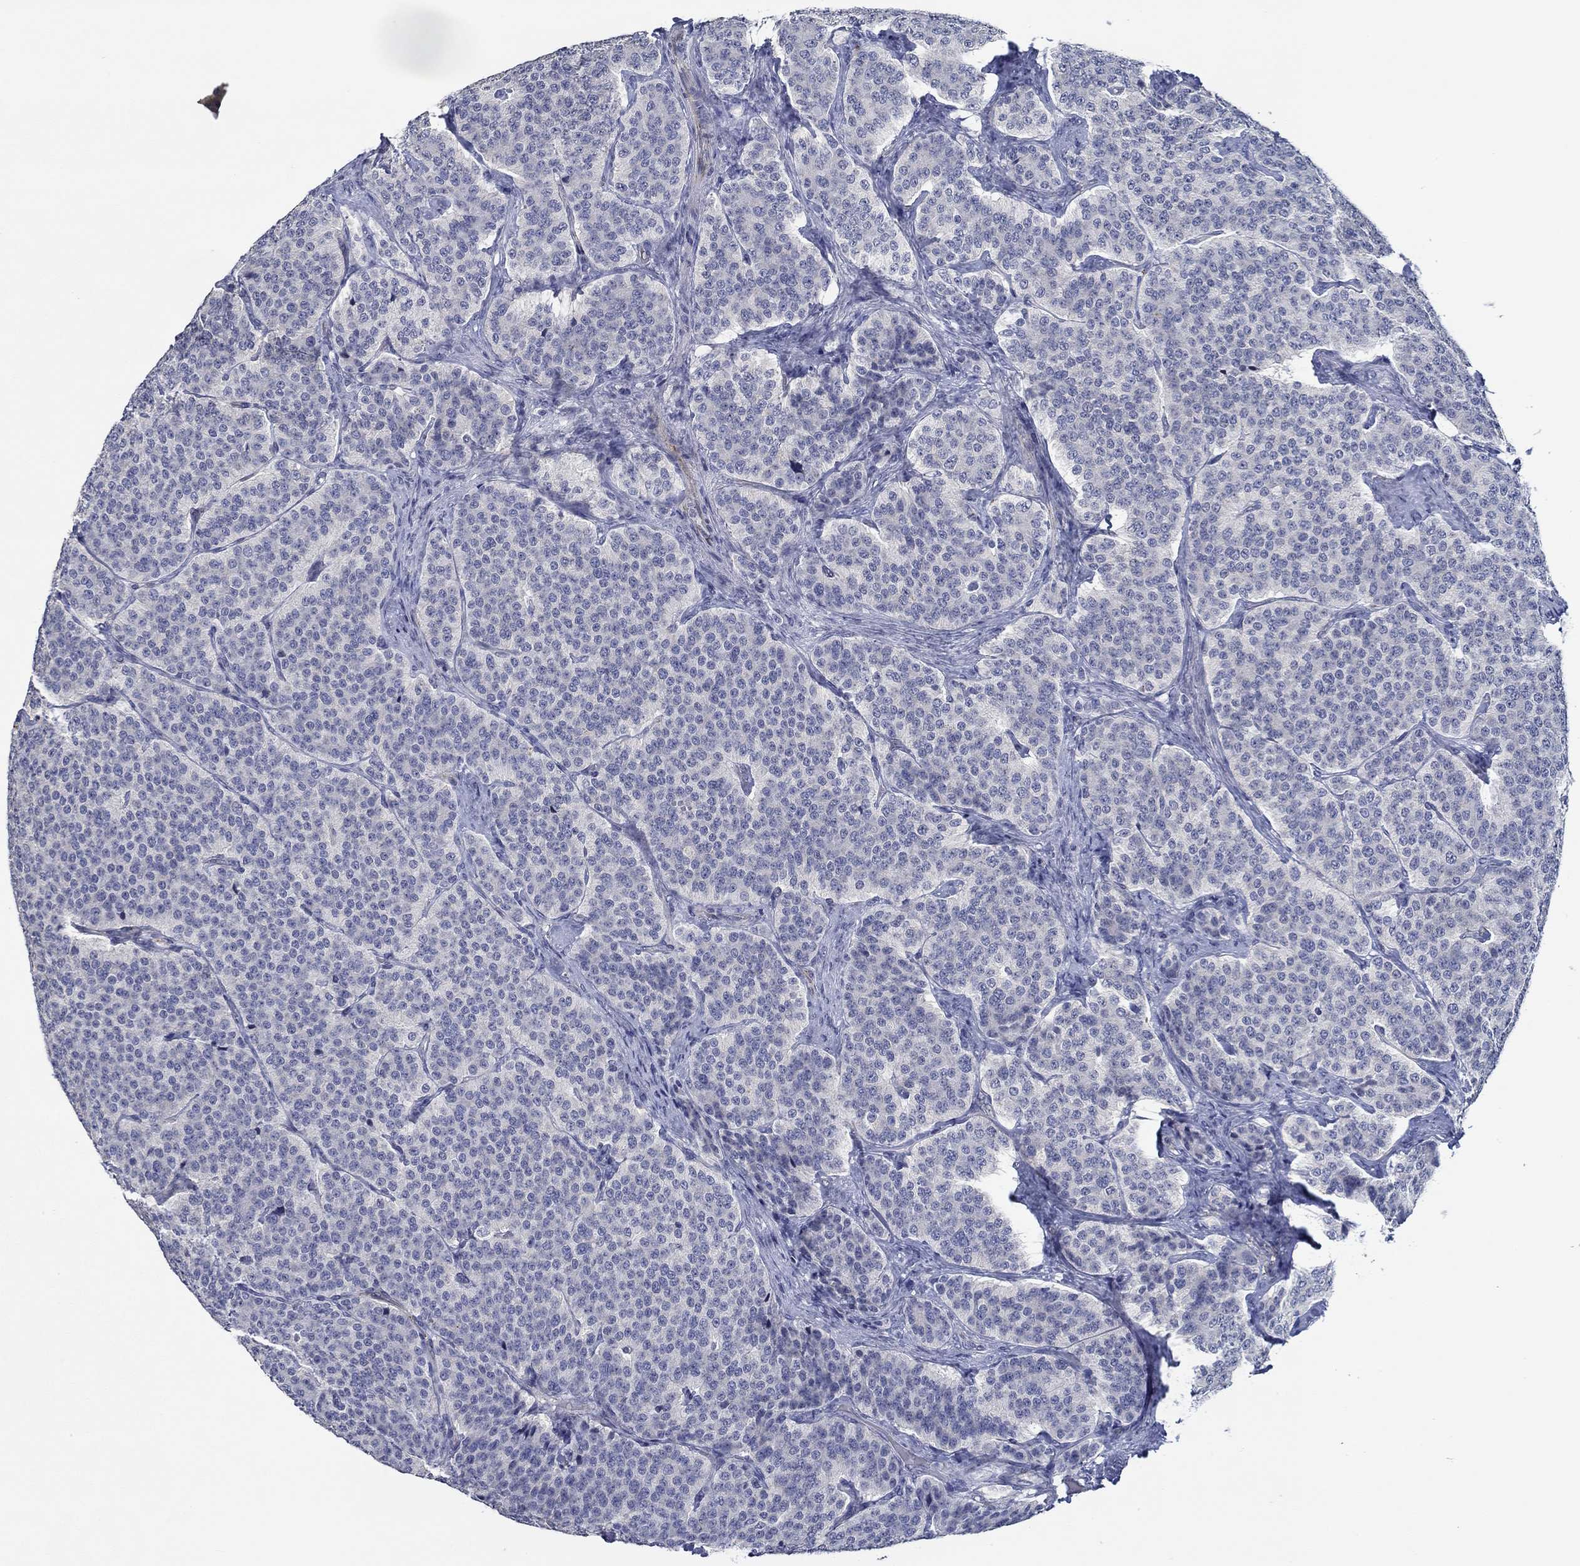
{"staining": {"intensity": "negative", "quantity": "none", "location": "none"}, "tissue": "carcinoid", "cell_type": "Tumor cells", "image_type": "cancer", "snomed": [{"axis": "morphology", "description": "Carcinoid, malignant, NOS"}, {"axis": "topography", "description": "Small intestine"}], "caption": "IHC photomicrograph of neoplastic tissue: malignant carcinoid stained with DAB demonstrates no significant protein staining in tumor cells. (DAB IHC with hematoxylin counter stain).", "gene": "GJA5", "patient": {"sex": "female", "age": 58}}